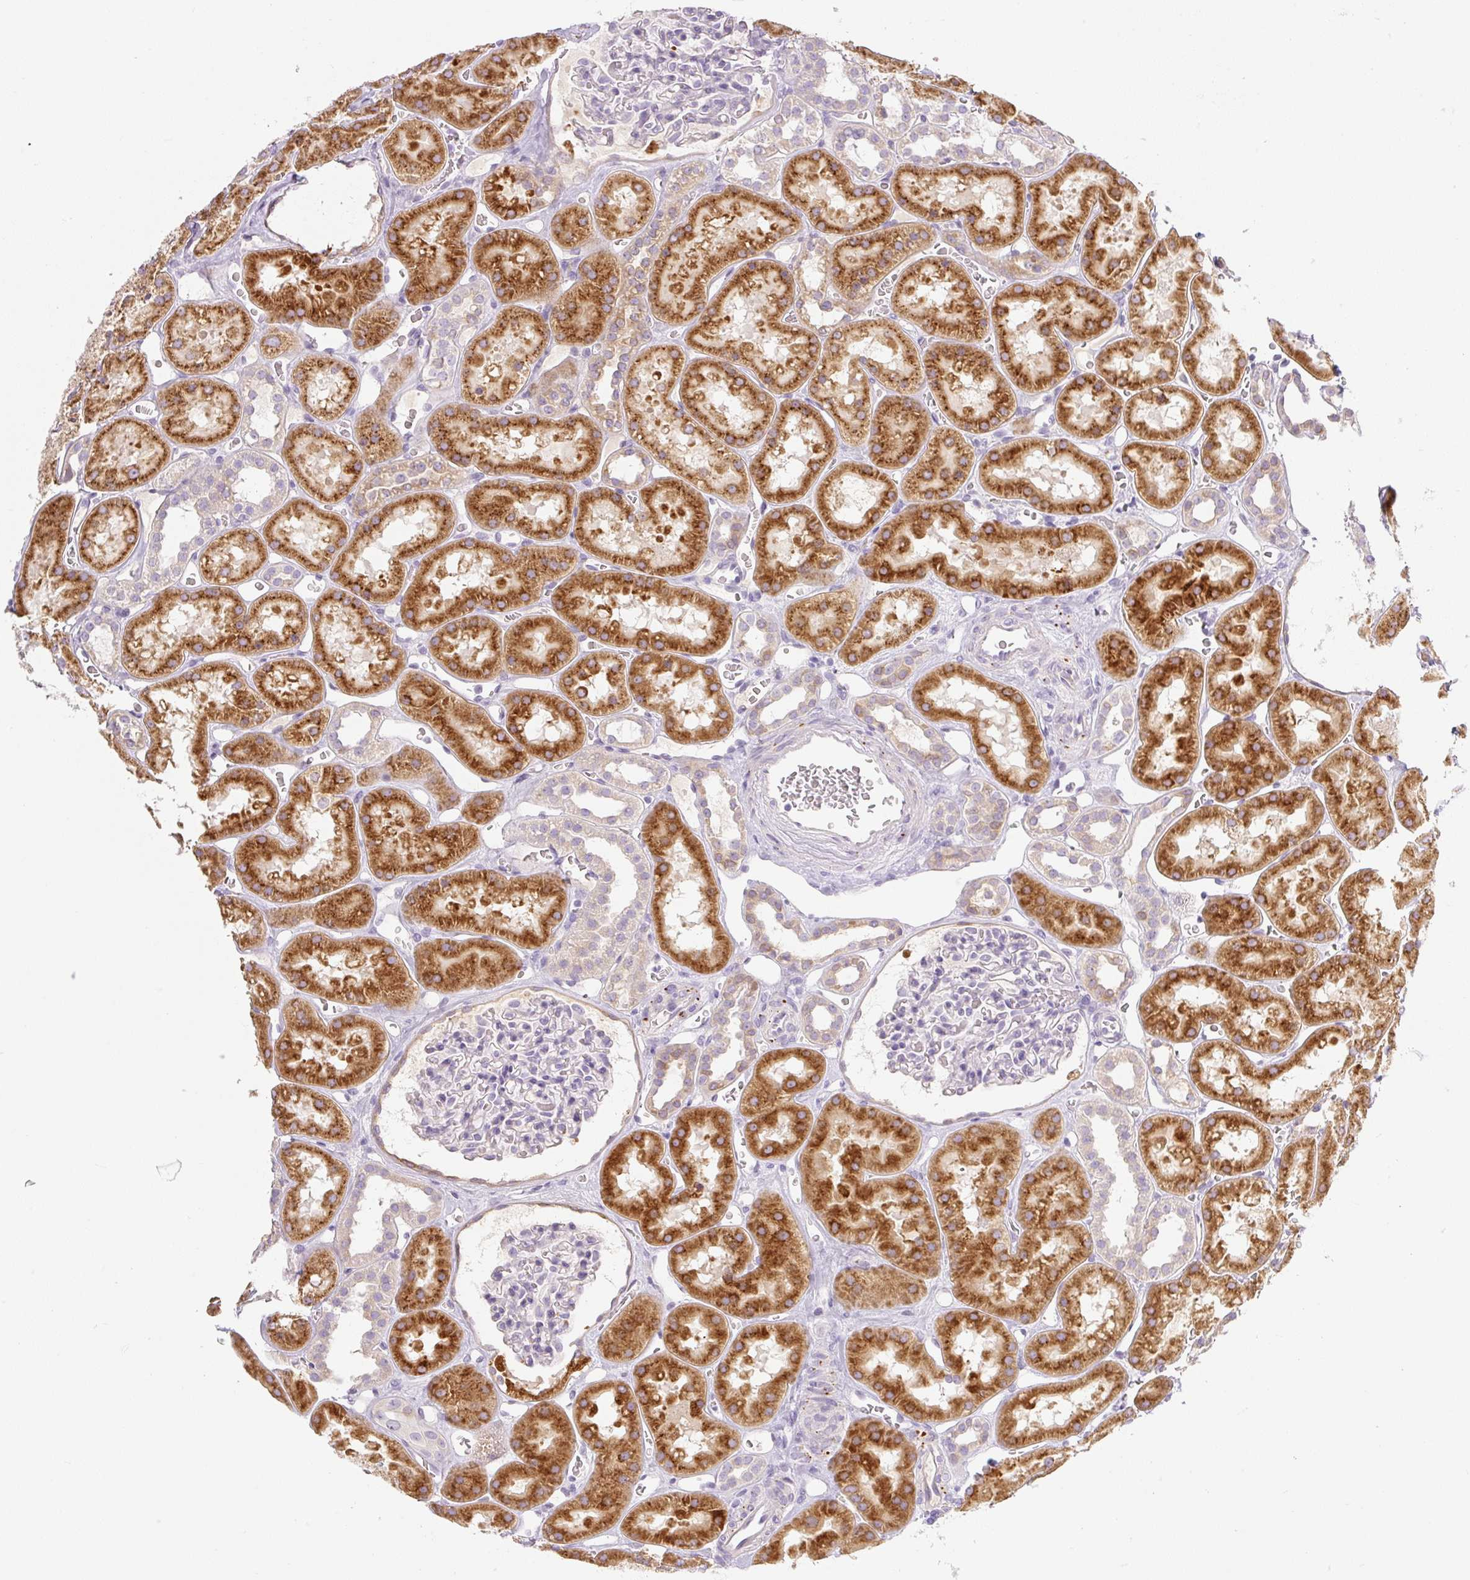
{"staining": {"intensity": "negative", "quantity": "none", "location": "none"}, "tissue": "kidney", "cell_type": "Cells in glomeruli", "image_type": "normal", "snomed": [{"axis": "morphology", "description": "Normal tissue, NOS"}, {"axis": "topography", "description": "Kidney"}], "caption": "Protein analysis of normal kidney shows no significant positivity in cells in glomeruli.", "gene": "MIA2", "patient": {"sex": "female", "age": 41}}